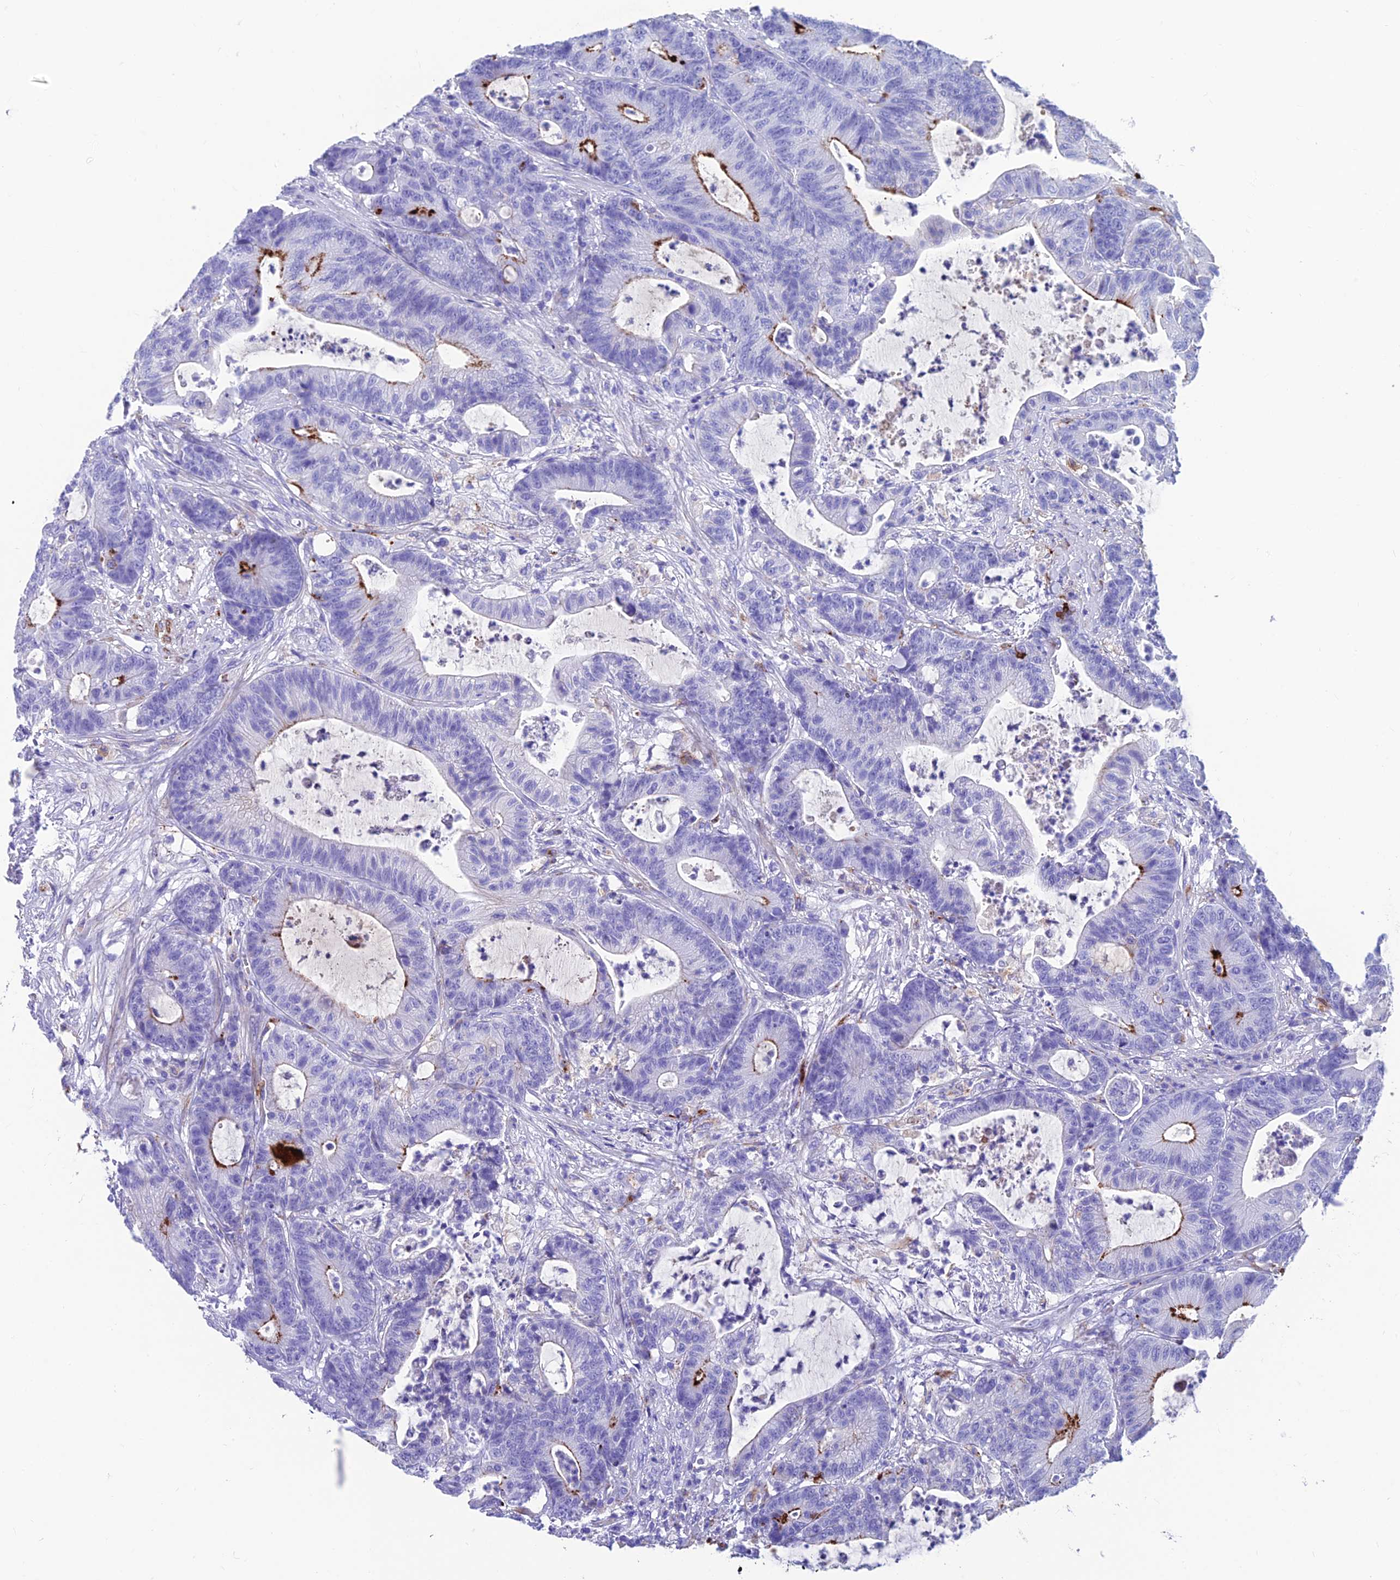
{"staining": {"intensity": "strong", "quantity": "<25%", "location": "cytoplasmic/membranous"}, "tissue": "colorectal cancer", "cell_type": "Tumor cells", "image_type": "cancer", "snomed": [{"axis": "morphology", "description": "Adenocarcinoma, NOS"}, {"axis": "topography", "description": "Colon"}], "caption": "High-power microscopy captured an immunohistochemistry (IHC) photomicrograph of colorectal cancer, revealing strong cytoplasmic/membranous expression in approximately <25% of tumor cells. (DAB (3,3'-diaminobenzidine) IHC, brown staining for protein, blue staining for nuclei).", "gene": "GNG11", "patient": {"sex": "female", "age": 84}}